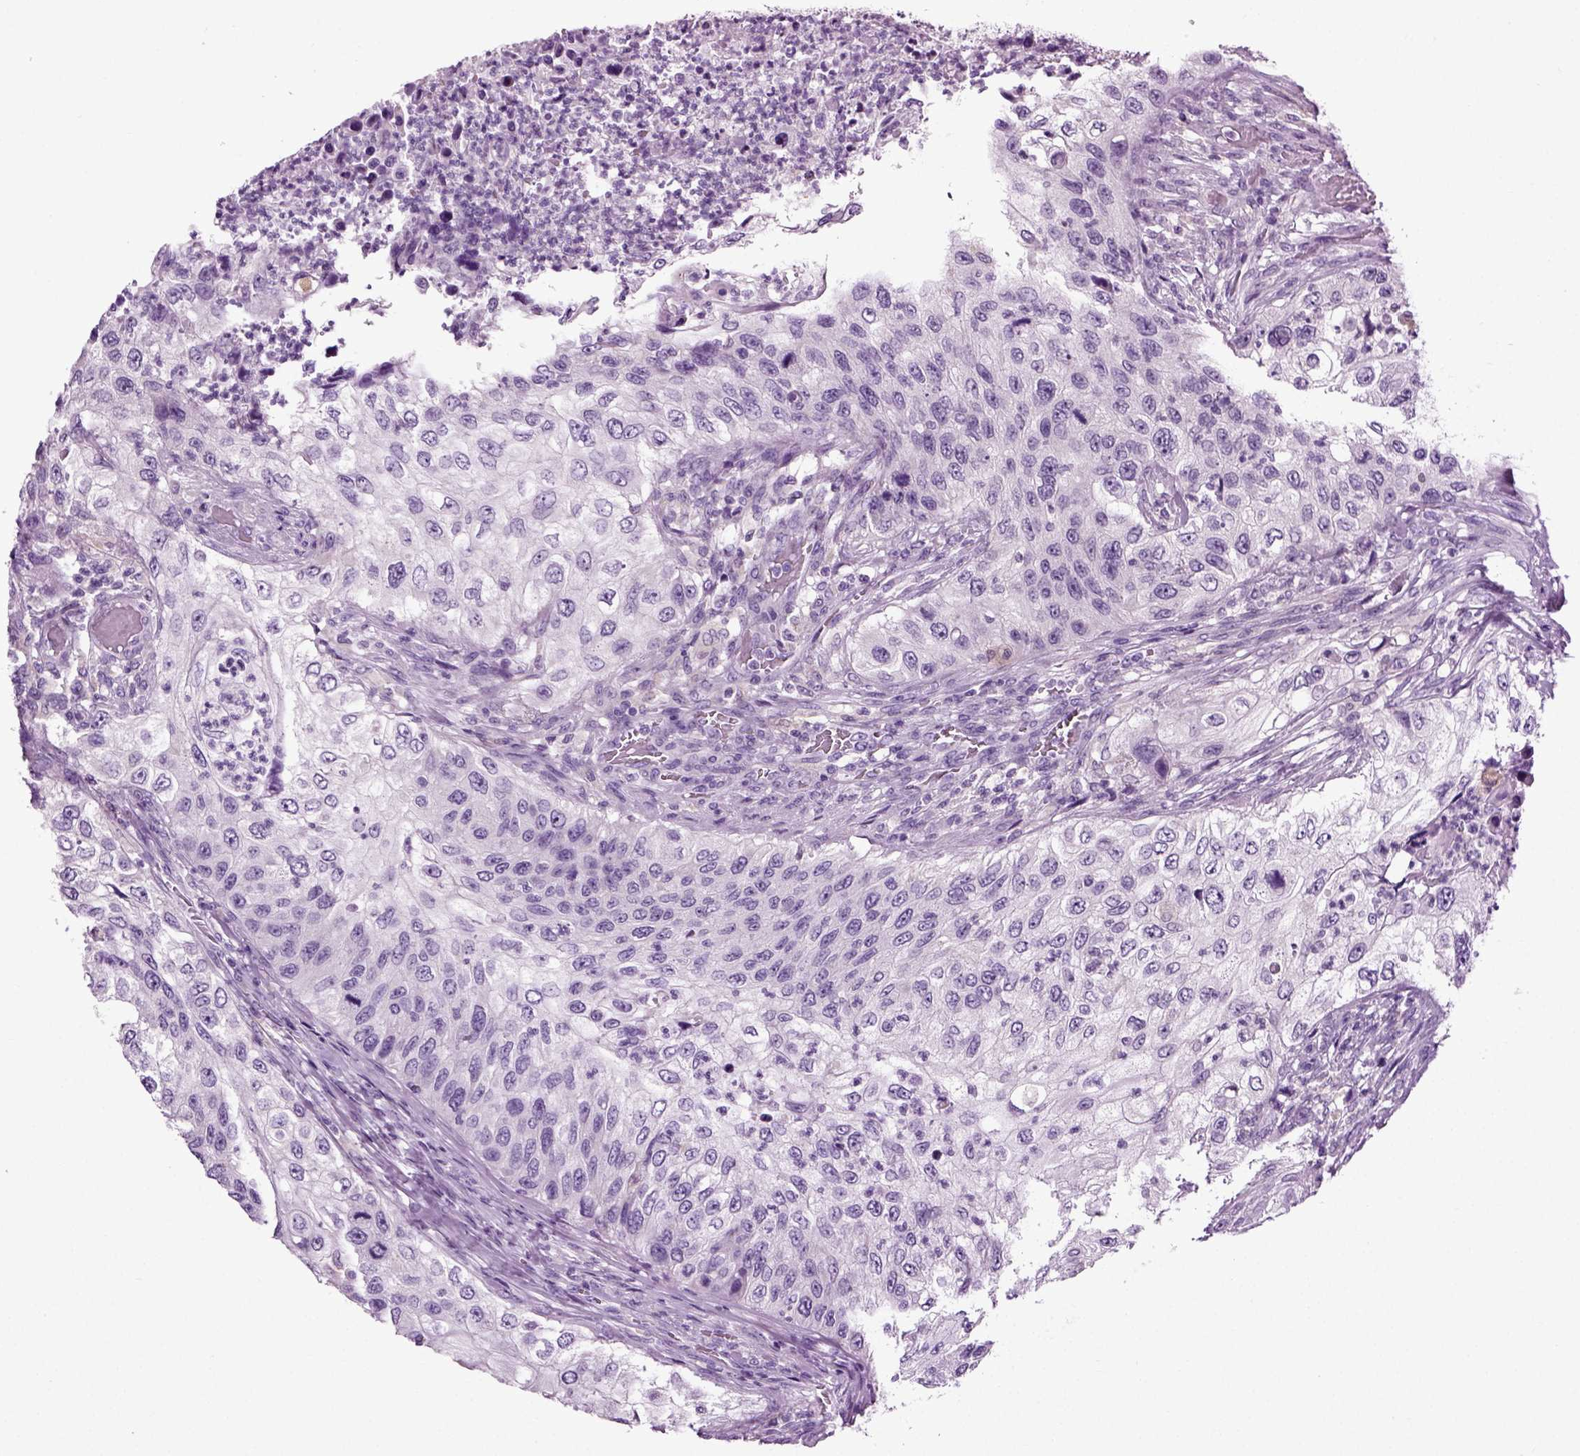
{"staining": {"intensity": "negative", "quantity": "none", "location": "none"}, "tissue": "urothelial cancer", "cell_type": "Tumor cells", "image_type": "cancer", "snomed": [{"axis": "morphology", "description": "Urothelial carcinoma, High grade"}, {"axis": "topography", "description": "Urinary bladder"}], "caption": "Immunohistochemistry (IHC) micrograph of neoplastic tissue: human urothelial cancer stained with DAB (3,3'-diaminobenzidine) shows no significant protein positivity in tumor cells.", "gene": "DNAH10", "patient": {"sex": "female", "age": 60}}